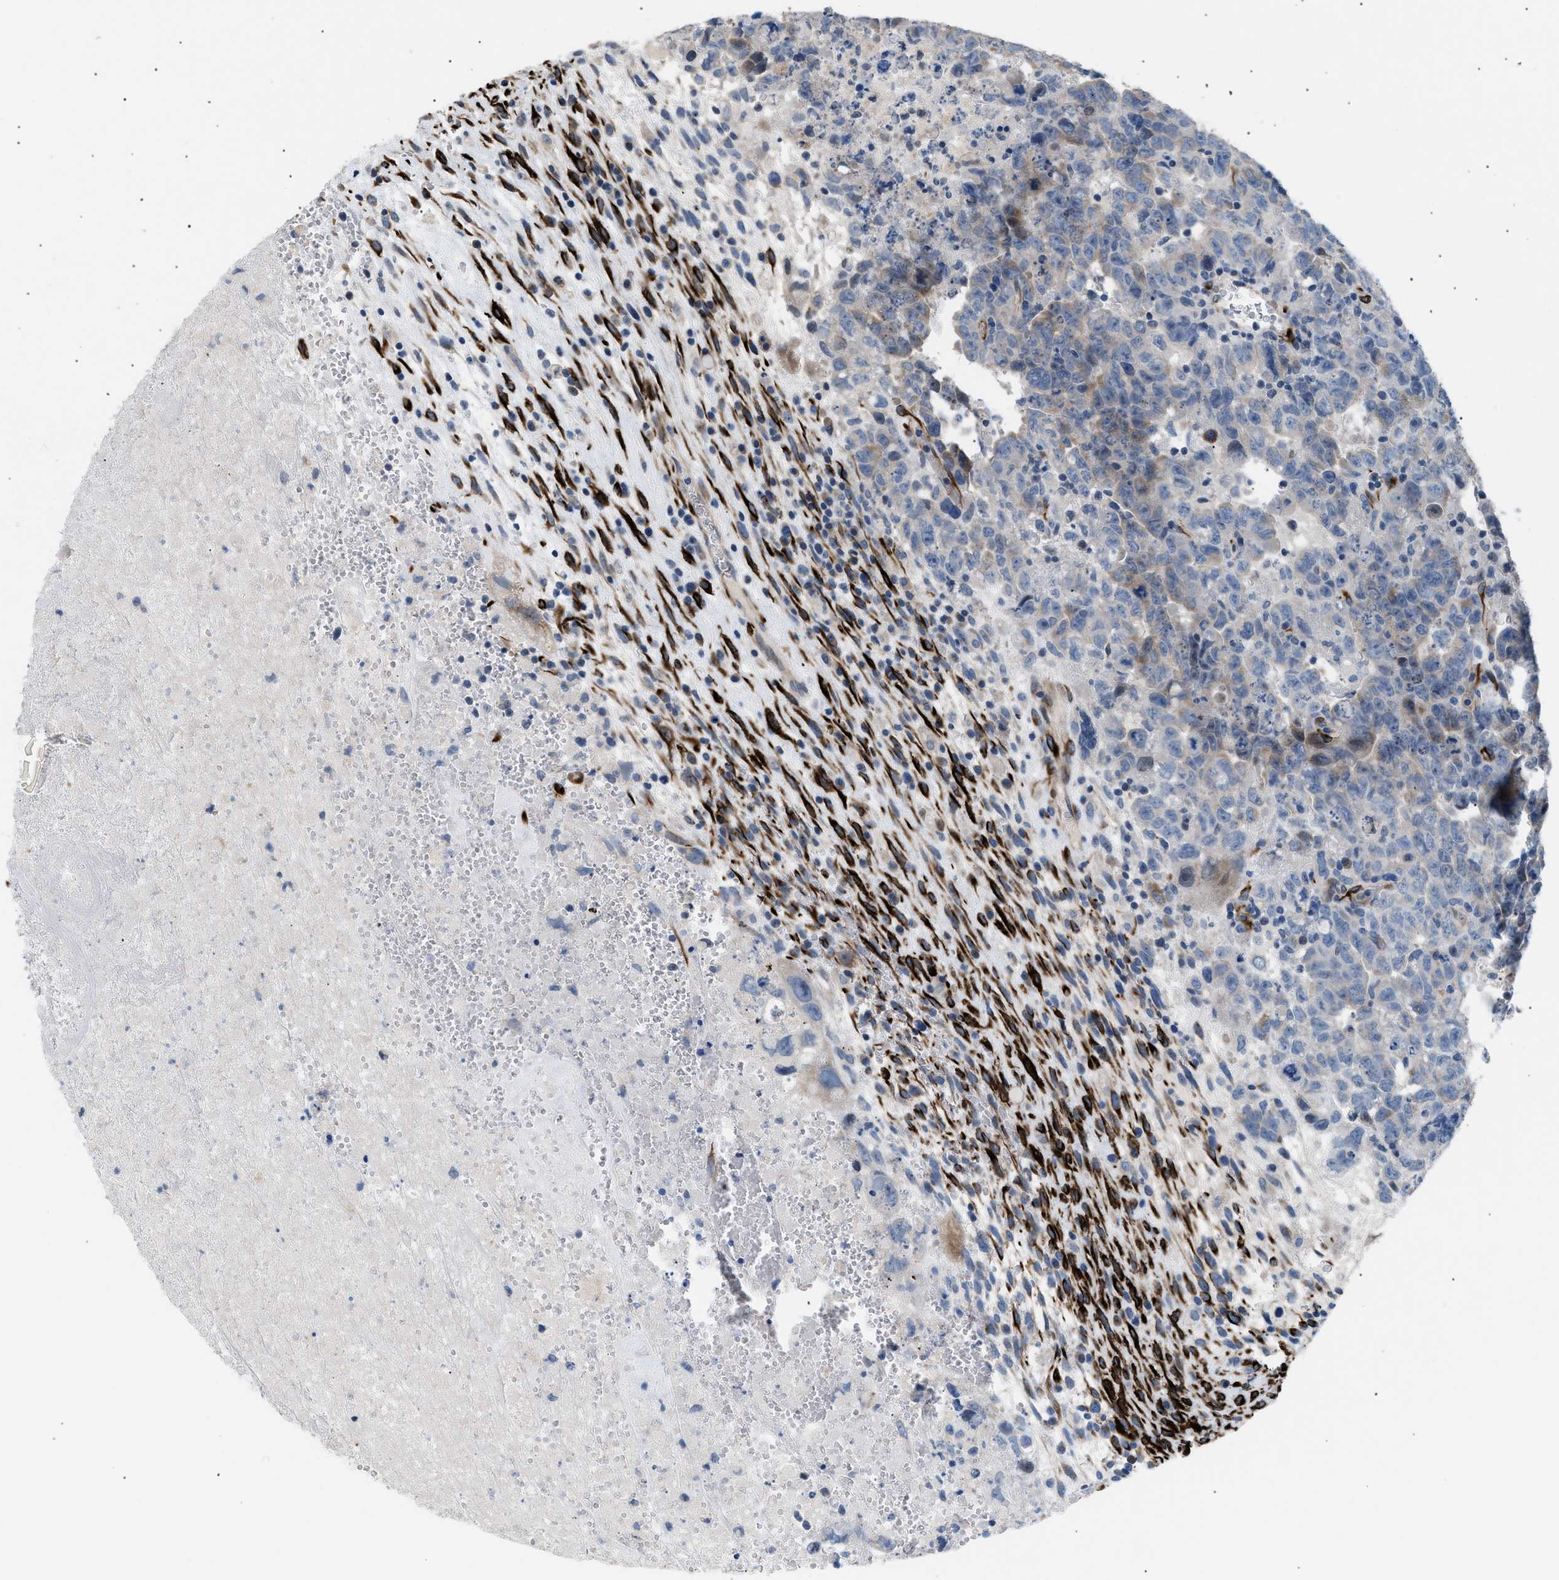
{"staining": {"intensity": "weak", "quantity": "<25%", "location": "cytoplasmic/membranous"}, "tissue": "testis cancer", "cell_type": "Tumor cells", "image_type": "cancer", "snomed": [{"axis": "morphology", "description": "Carcinoma, Embryonal, NOS"}, {"axis": "topography", "description": "Testis"}], "caption": "IHC micrograph of neoplastic tissue: human testis cancer stained with DAB (3,3'-diaminobenzidine) shows no significant protein expression in tumor cells. Nuclei are stained in blue.", "gene": "ICA1", "patient": {"sex": "male", "age": 28}}